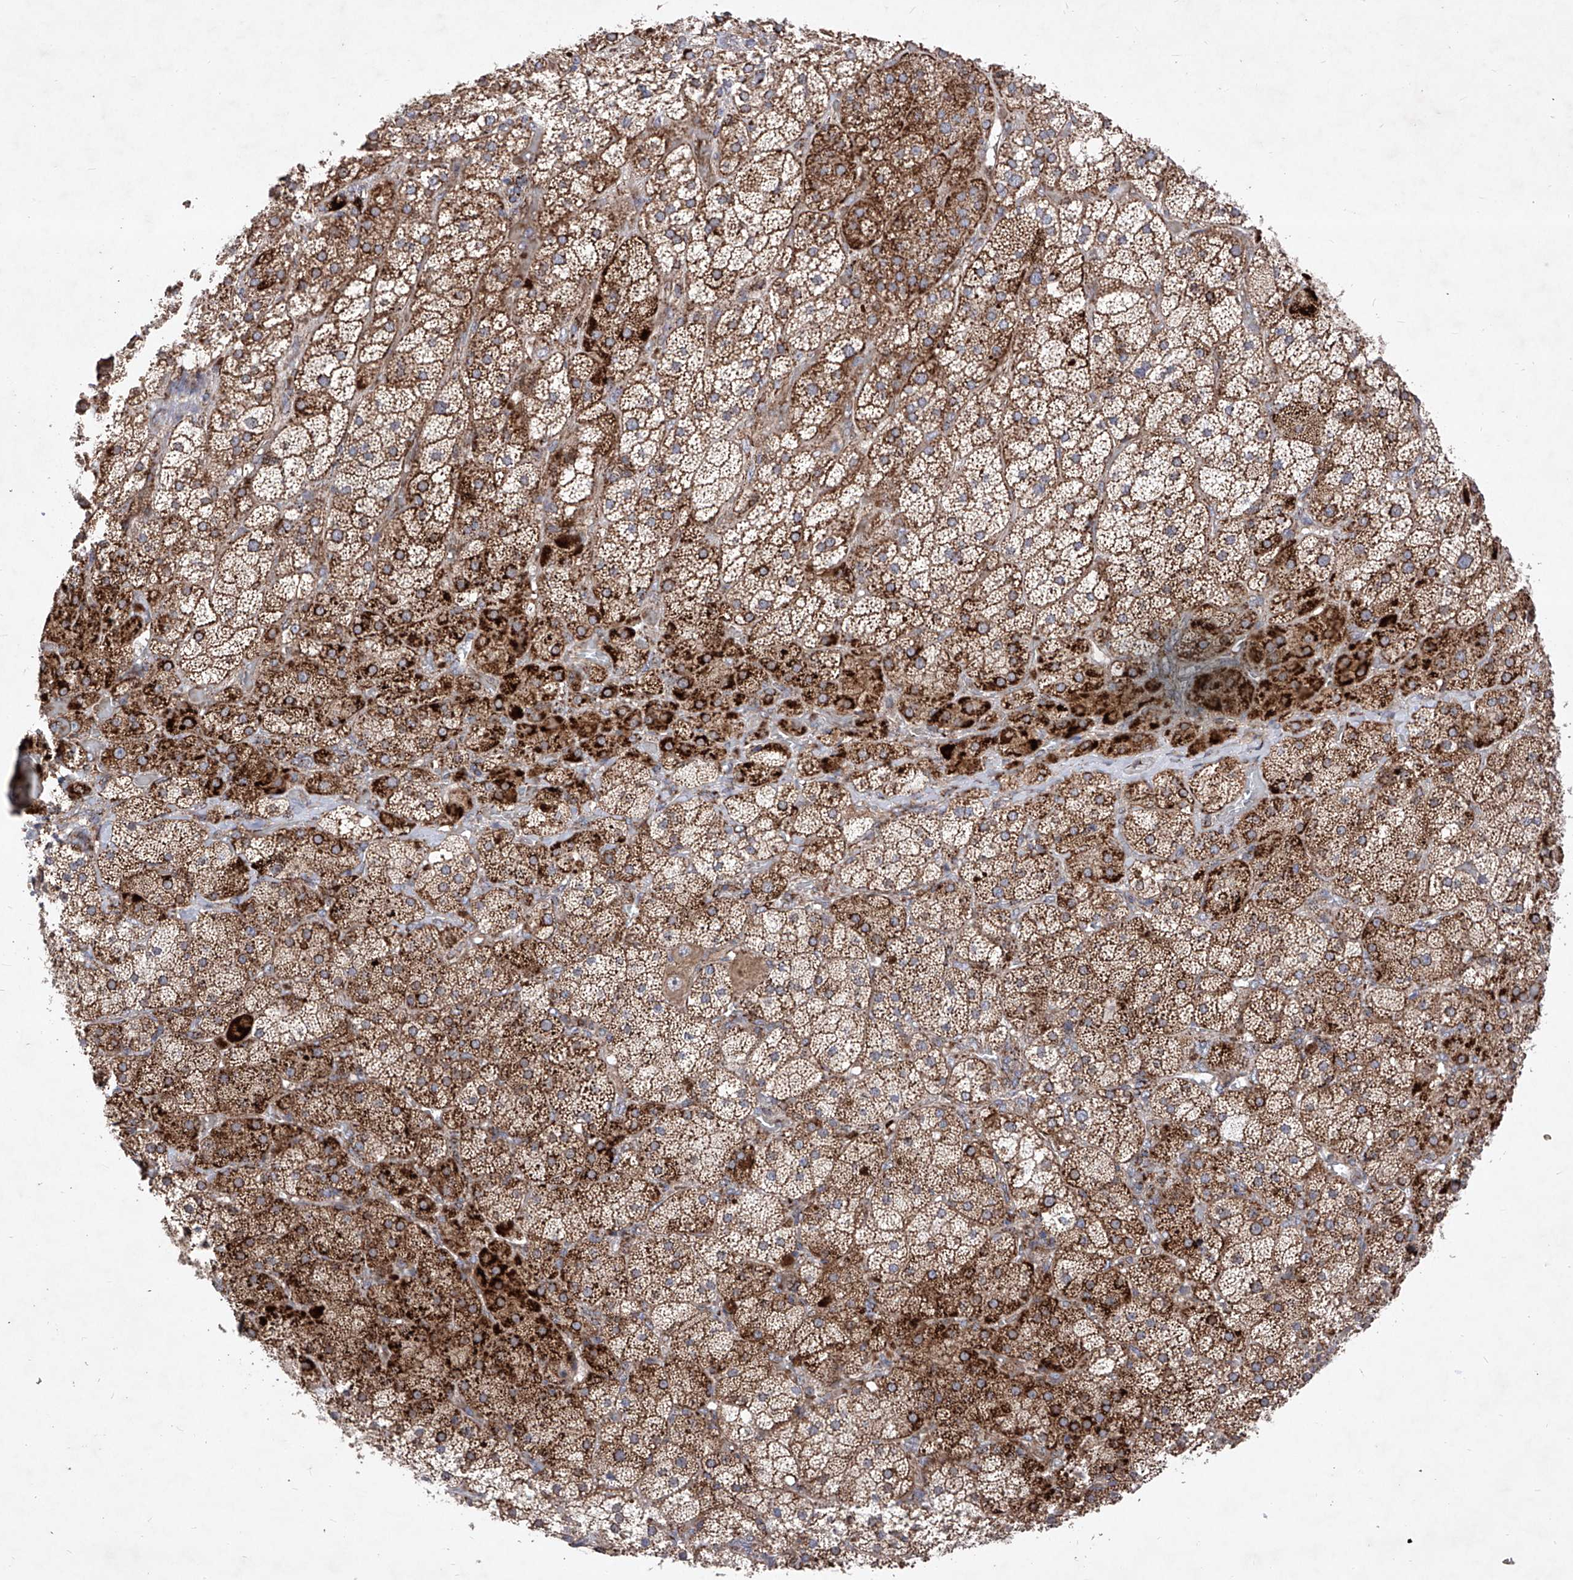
{"staining": {"intensity": "strong", "quantity": "25%-75%", "location": "cytoplasmic/membranous"}, "tissue": "adrenal gland", "cell_type": "Glandular cells", "image_type": "normal", "snomed": [{"axis": "morphology", "description": "Normal tissue, NOS"}, {"axis": "topography", "description": "Adrenal gland"}], "caption": "Immunohistochemical staining of benign human adrenal gland reveals 25%-75% levels of strong cytoplasmic/membranous protein positivity in about 25%-75% of glandular cells.", "gene": "SEMA6A", "patient": {"sex": "male", "age": 57}}